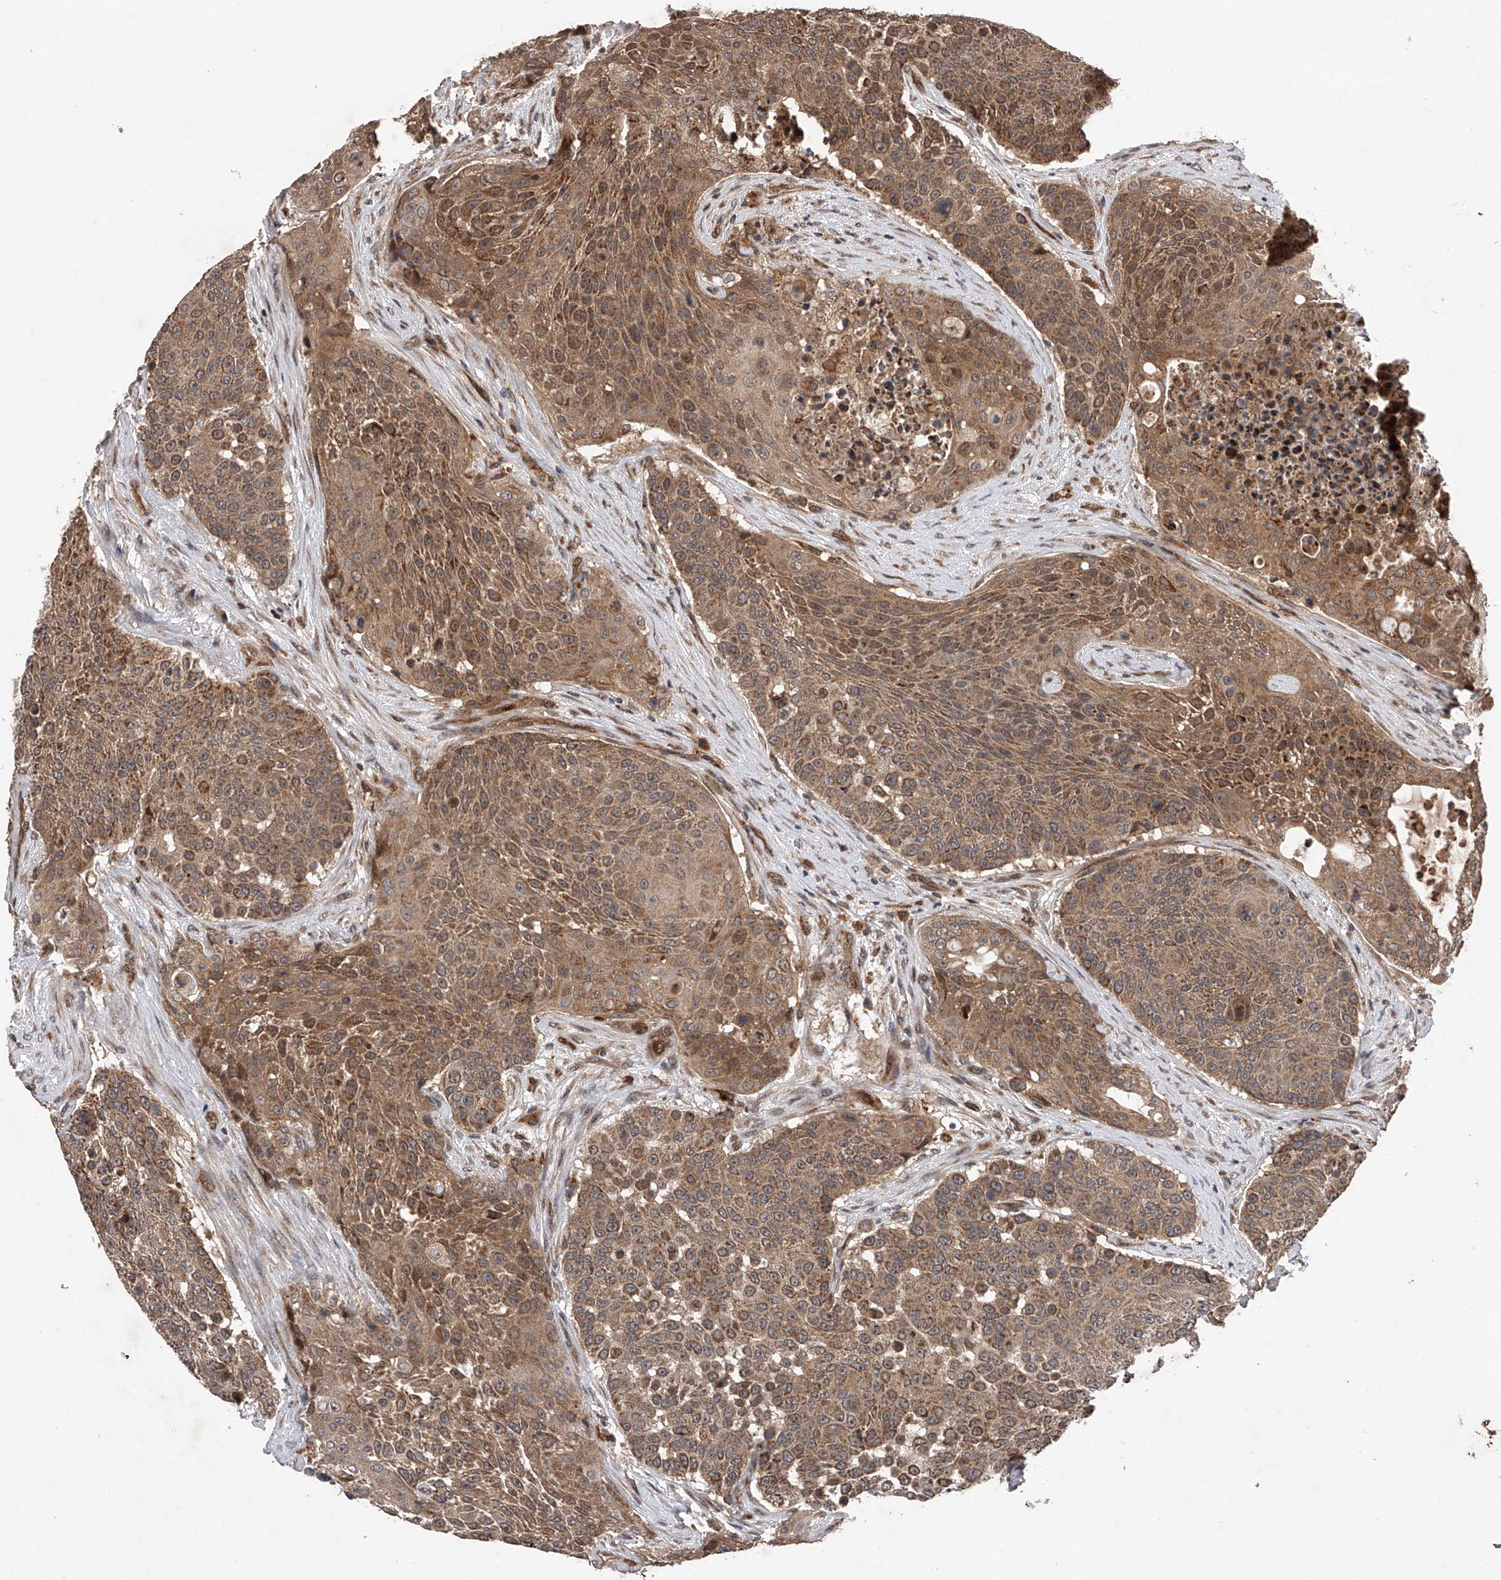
{"staining": {"intensity": "moderate", "quantity": ">75%", "location": "cytoplasmic/membranous"}, "tissue": "urothelial cancer", "cell_type": "Tumor cells", "image_type": "cancer", "snomed": [{"axis": "morphology", "description": "Urothelial carcinoma, High grade"}, {"axis": "topography", "description": "Urinary bladder"}], "caption": "Protein expression analysis of human urothelial cancer reveals moderate cytoplasmic/membranous positivity in about >75% of tumor cells.", "gene": "MAP3K11", "patient": {"sex": "female", "age": 63}}